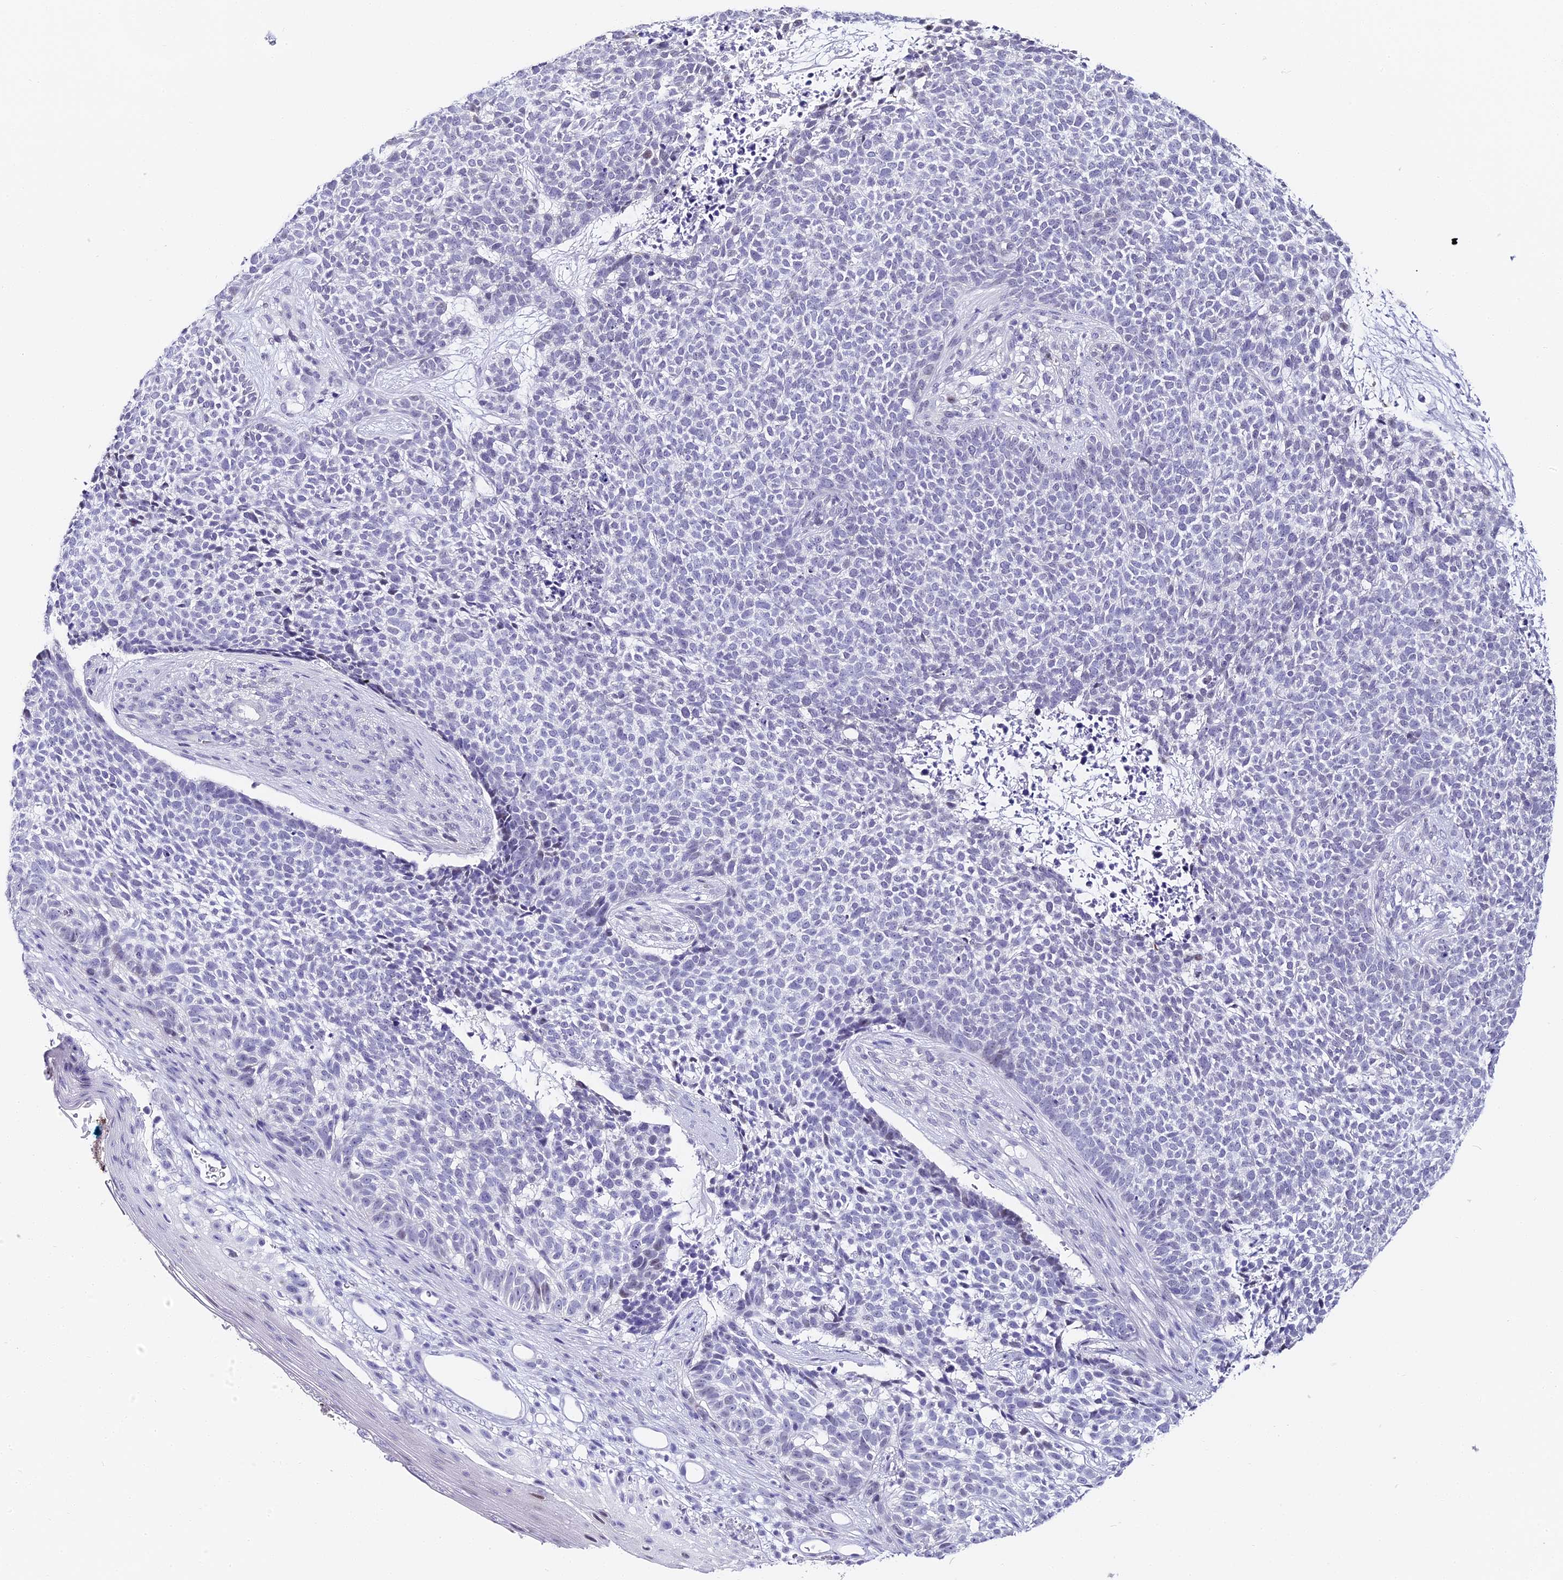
{"staining": {"intensity": "negative", "quantity": "none", "location": "none"}, "tissue": "skin cancer", "cell_type": "Tumor cells", "image_type": "cancer", "snomed": [{"axis": "morphology", "description": "Basal cell carcinoma"}, {"axis": "topography", "description": "Skin"}], "caption": "This is a image of immunohistochemistry staining of skin cancer (basal cell carcinoma), which shows no expression in tumor cells.", "gene": "ABHD14A-ACY1", "patient": {"sex": "female", "age": 84}}